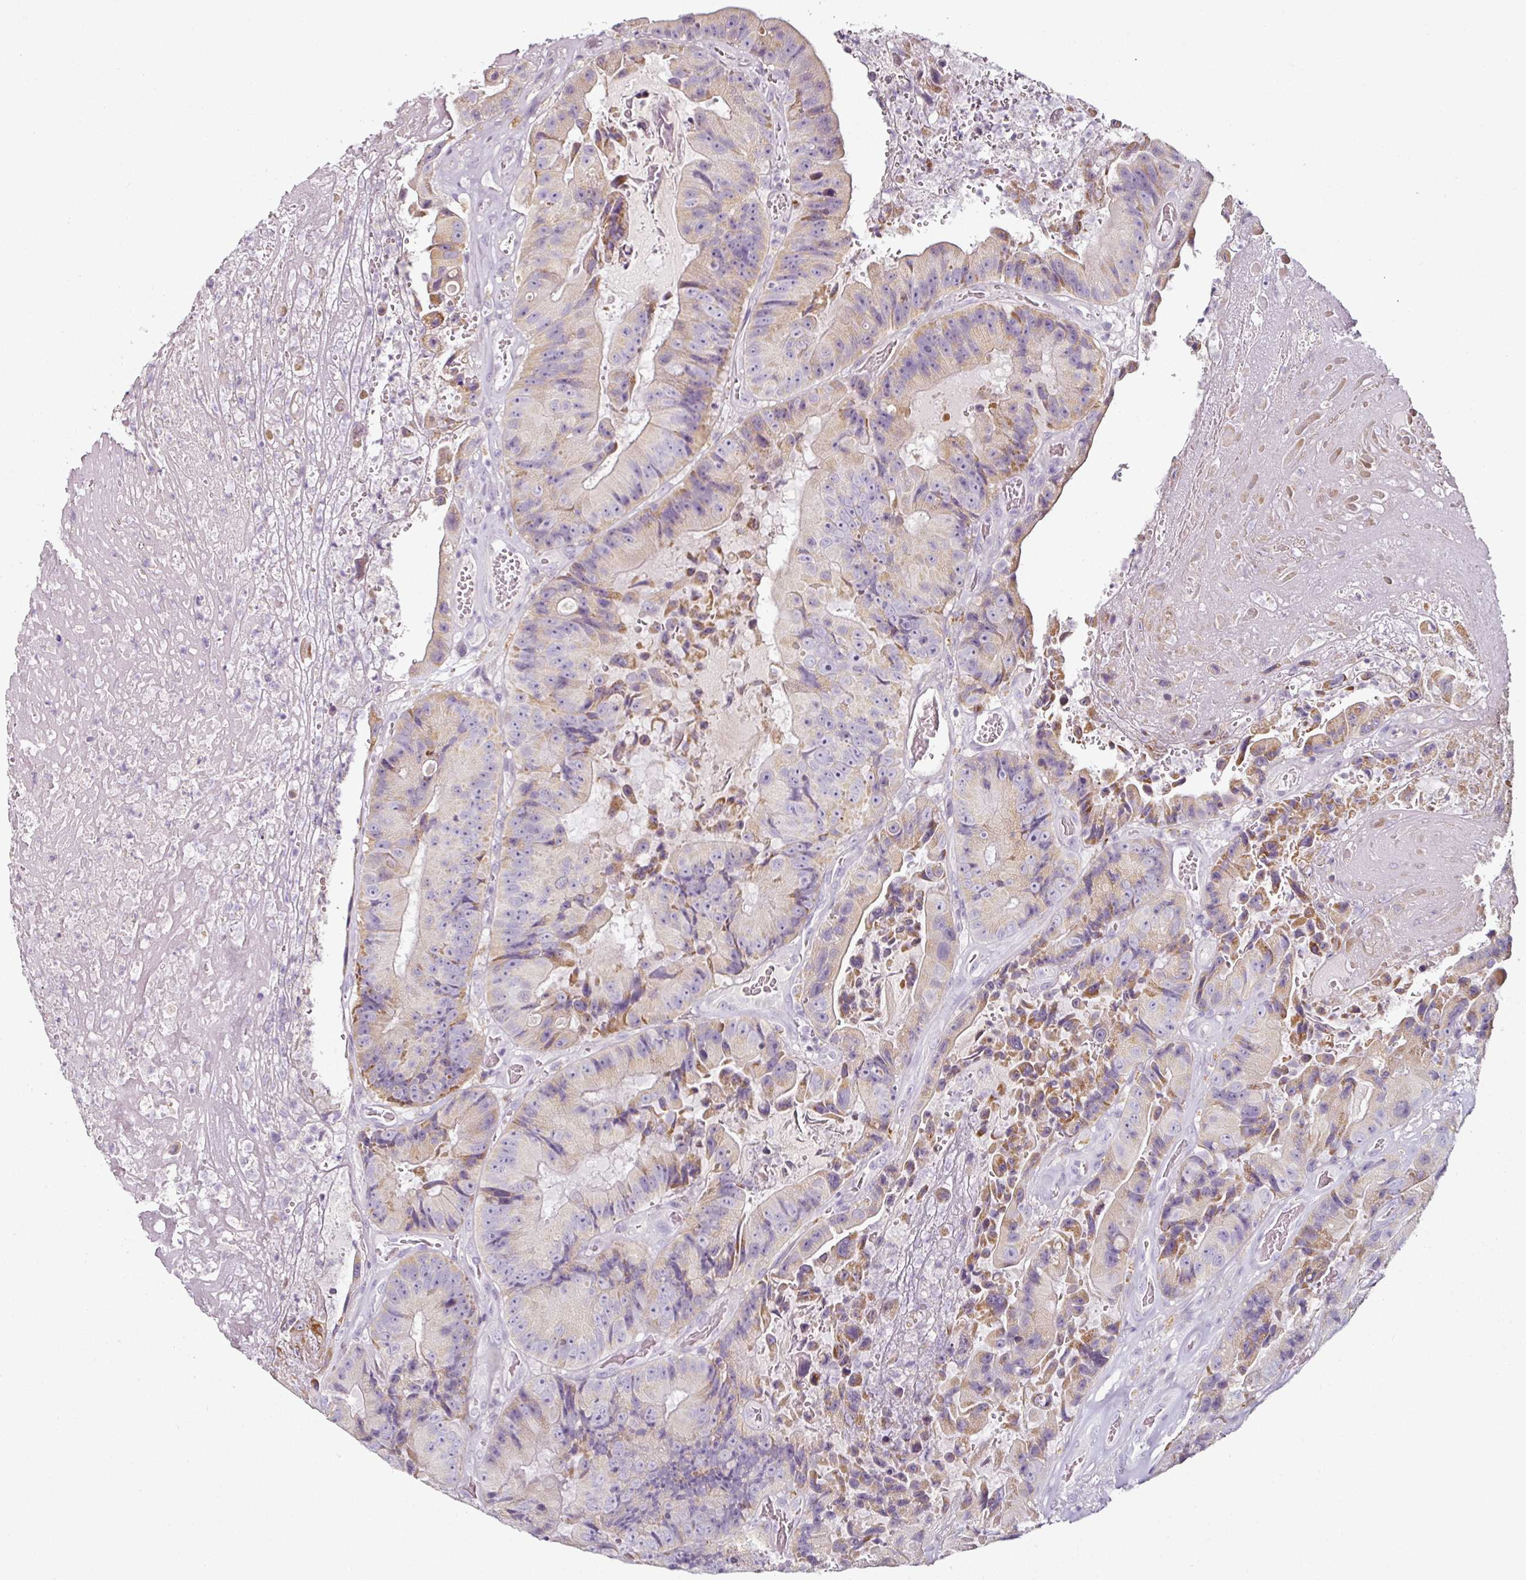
{"staining": {"intensity": "moderate", "quantity": "<25%", "location": "cytoplasmic/membranous"}, "tissue": "colorectal cancer", "cell_type": "Tumor cells", "image_type": "cancer", "snomed": [{"axis": "morphology", "description": "Adenocarcinoma, NOS"}, {"axis": "topography", "description": "Colon"}], "caption": "Moderate cytoplasmic/membranous positivity for a protein is appreciated in approximately <25% of tumor cells of adenocarcinoma (colorectal) using IHC.", "gene": "CAP2", "patient": {"sex": "female", "age": 86}}